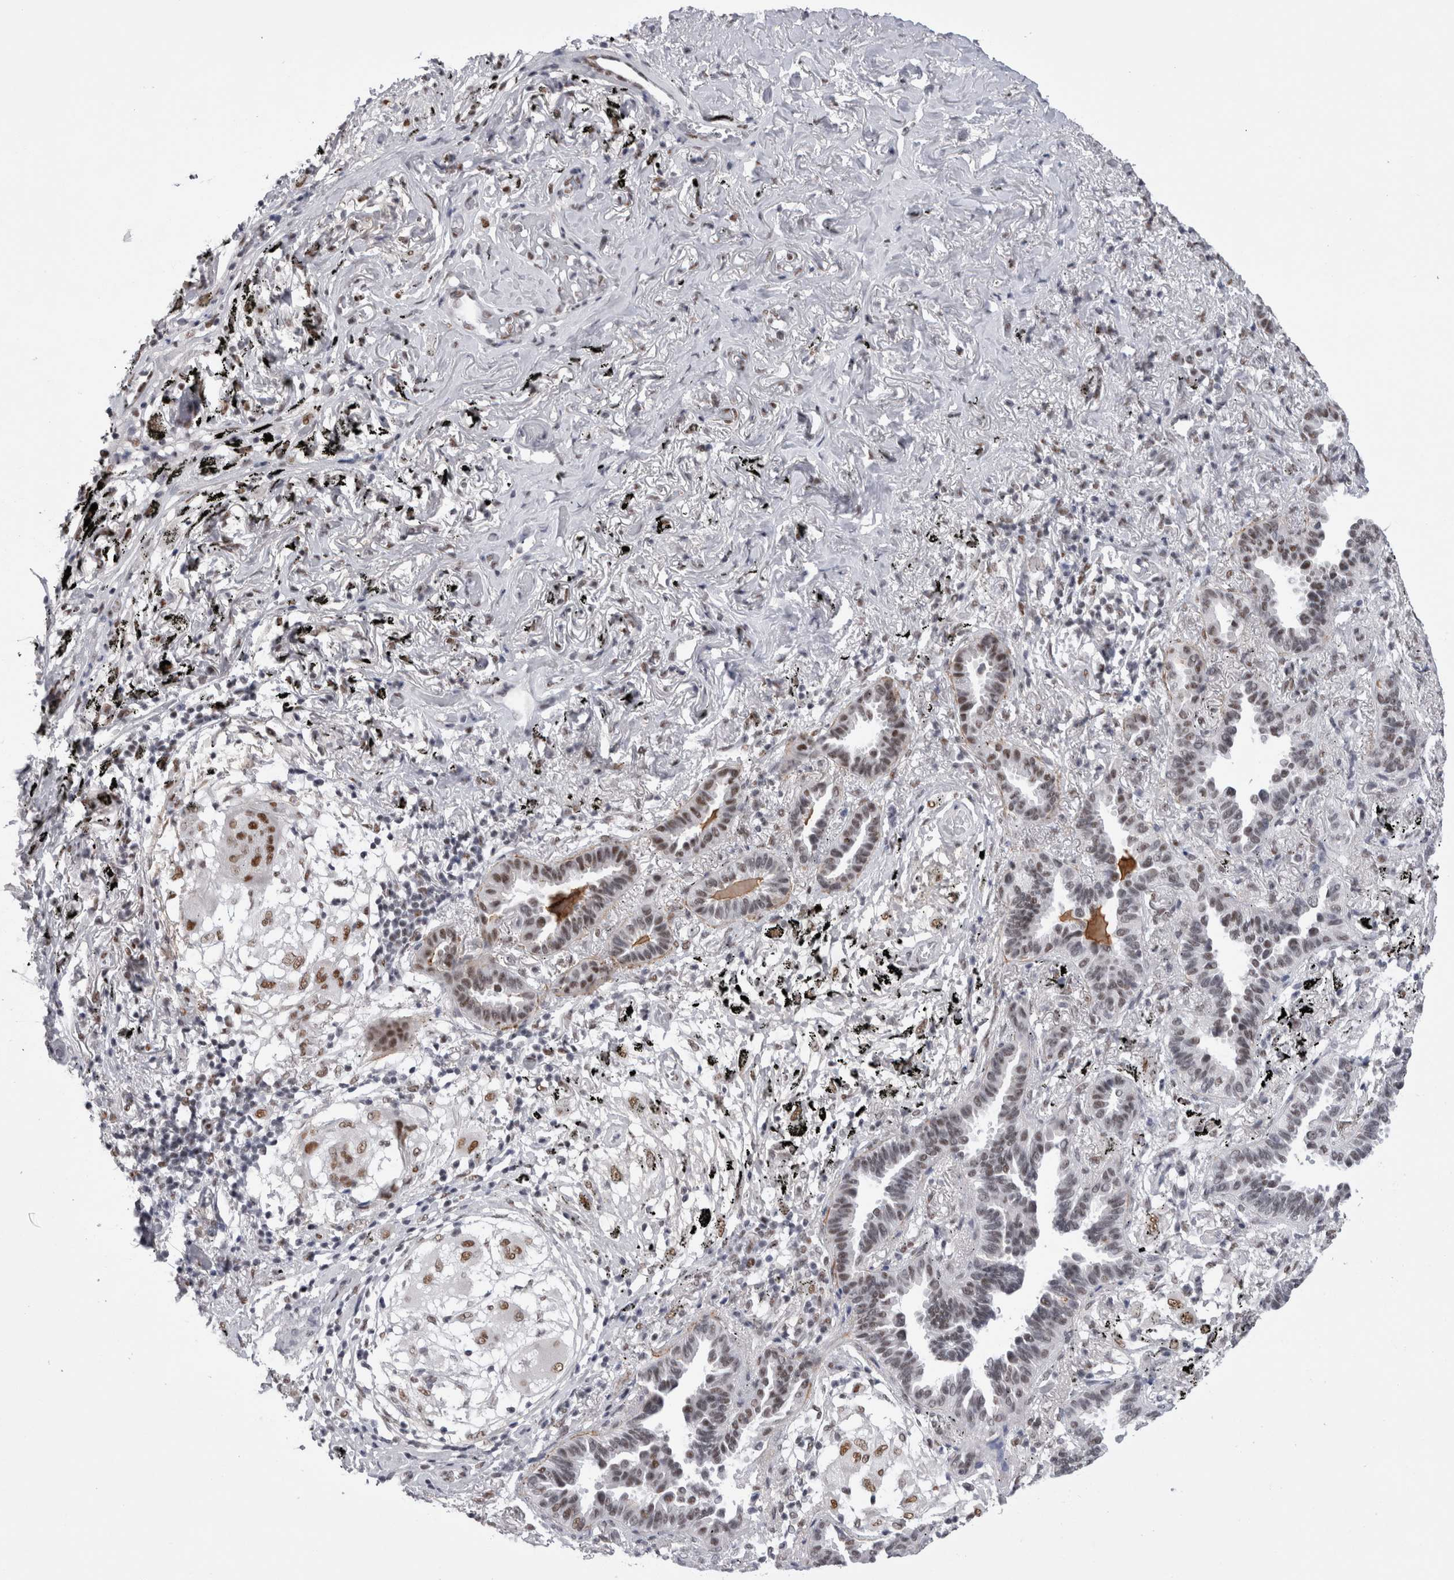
{"staining": {"intensity": "moderate", "quantity": "25%-75%", "location": "nuclear"}, "tissue": "lung cancer", "cell_type": "Tumor cells", "image_type": "cancer", "snomed": [{"axis": "morphology", "description": "Adenocarcinoma, NOS"}, {"axis": "topography", "description": "Lung"}], "caption": "This histopathology image displays IHC staining of lung adenocarcinoma, with medium moderate nuclear expression in approximately 25%-75% of tumor cells.", "gene": "API5", "patient": {"sex": "male", "age": 59}}